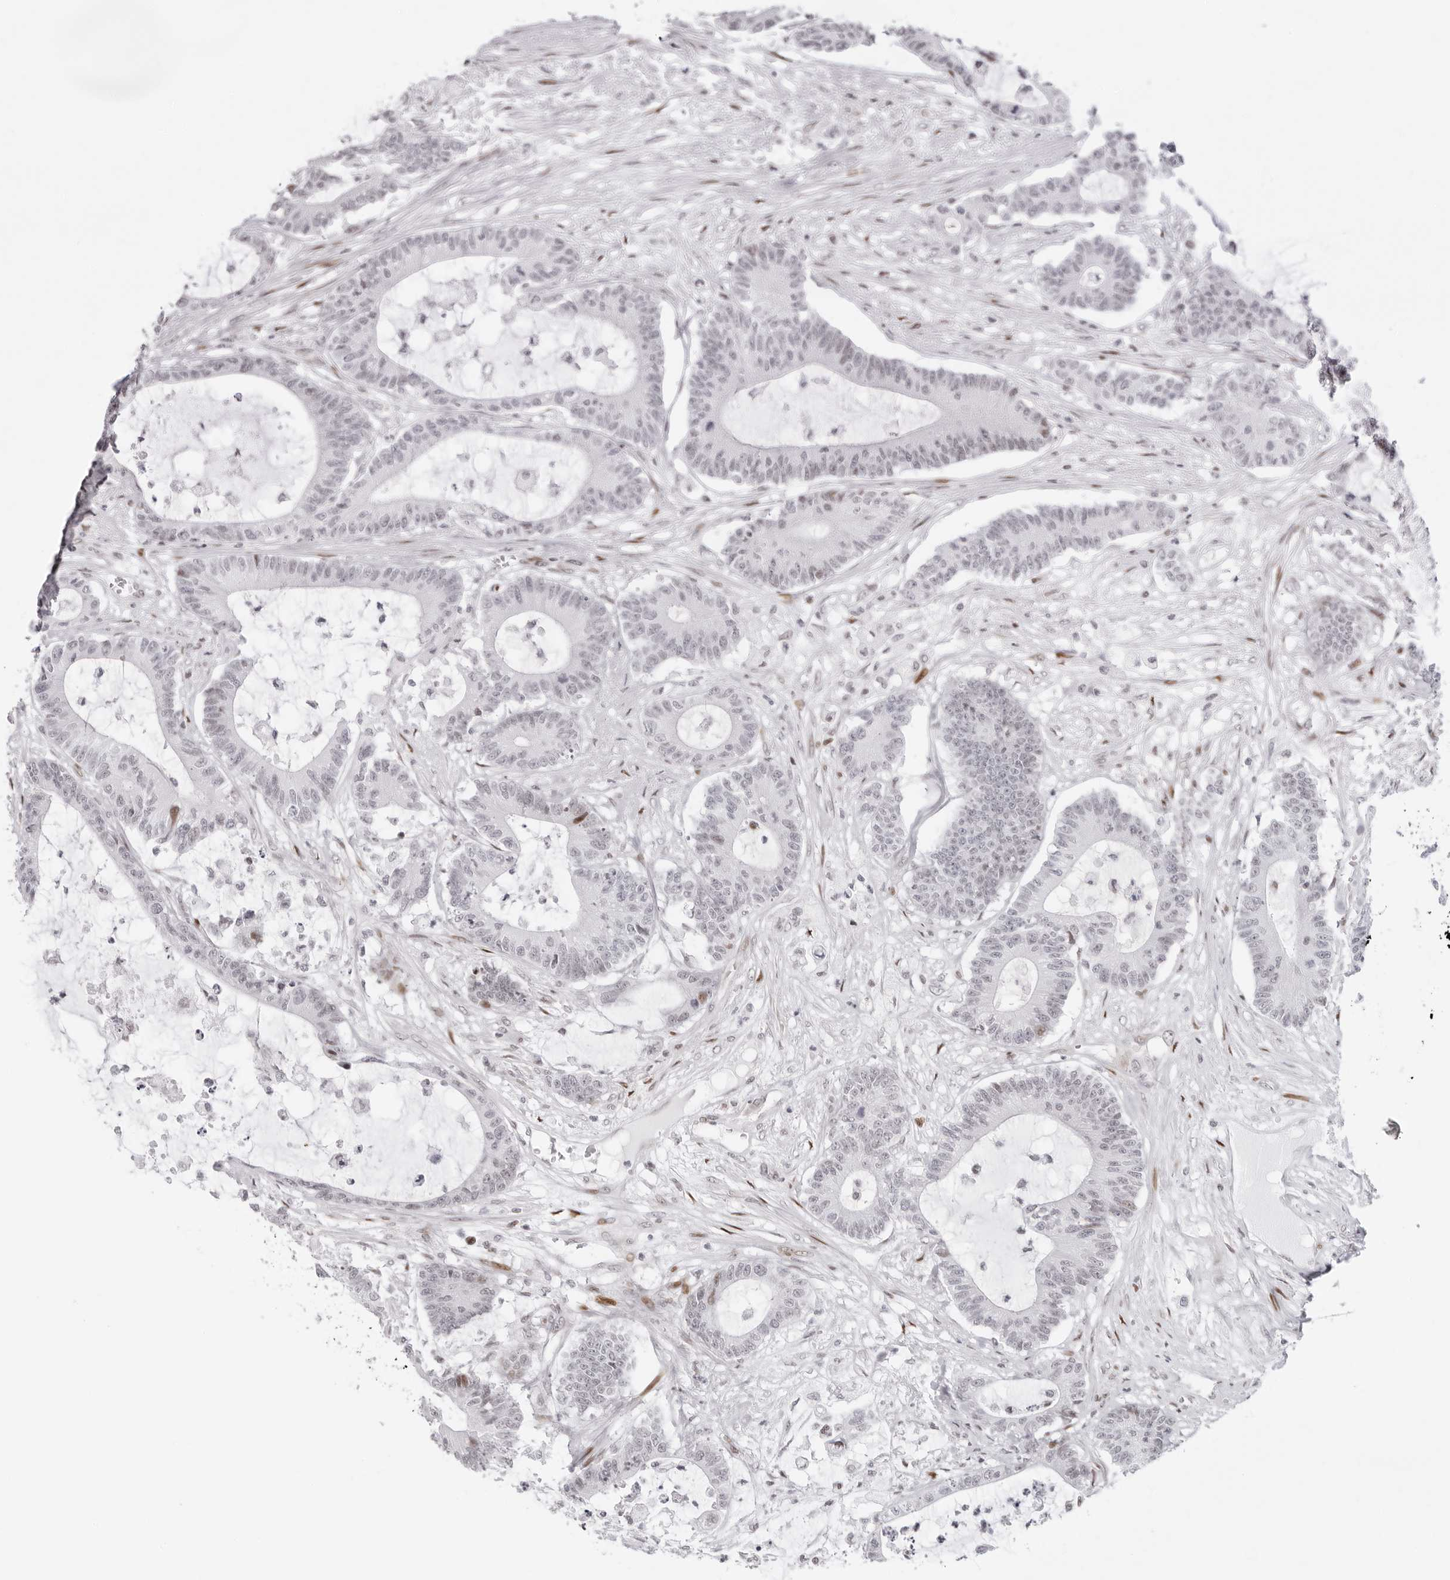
{"staining": {"intensity": "negative", "quantity": "none", "location": "none"}, "tissue": "colorectal cancer", "cell_type": "Tumor cells", "image_type": "cancer", "snomed": [{"axis": "morphology", "description": "Adenocarcinoma, NOS"}, {"axis": "topography", "description": "Colon"}], "caption": "Immunohistochemistry photomicrograph of neoplastic tissue: human adenocarcinoma (colorectal) stained with DAB (3,3'-diaminobenzidine) exhibits no significant protein staining in tumor cells.", "gene": "NTPCR", "patient": {"sex": "female", "age": 84}}